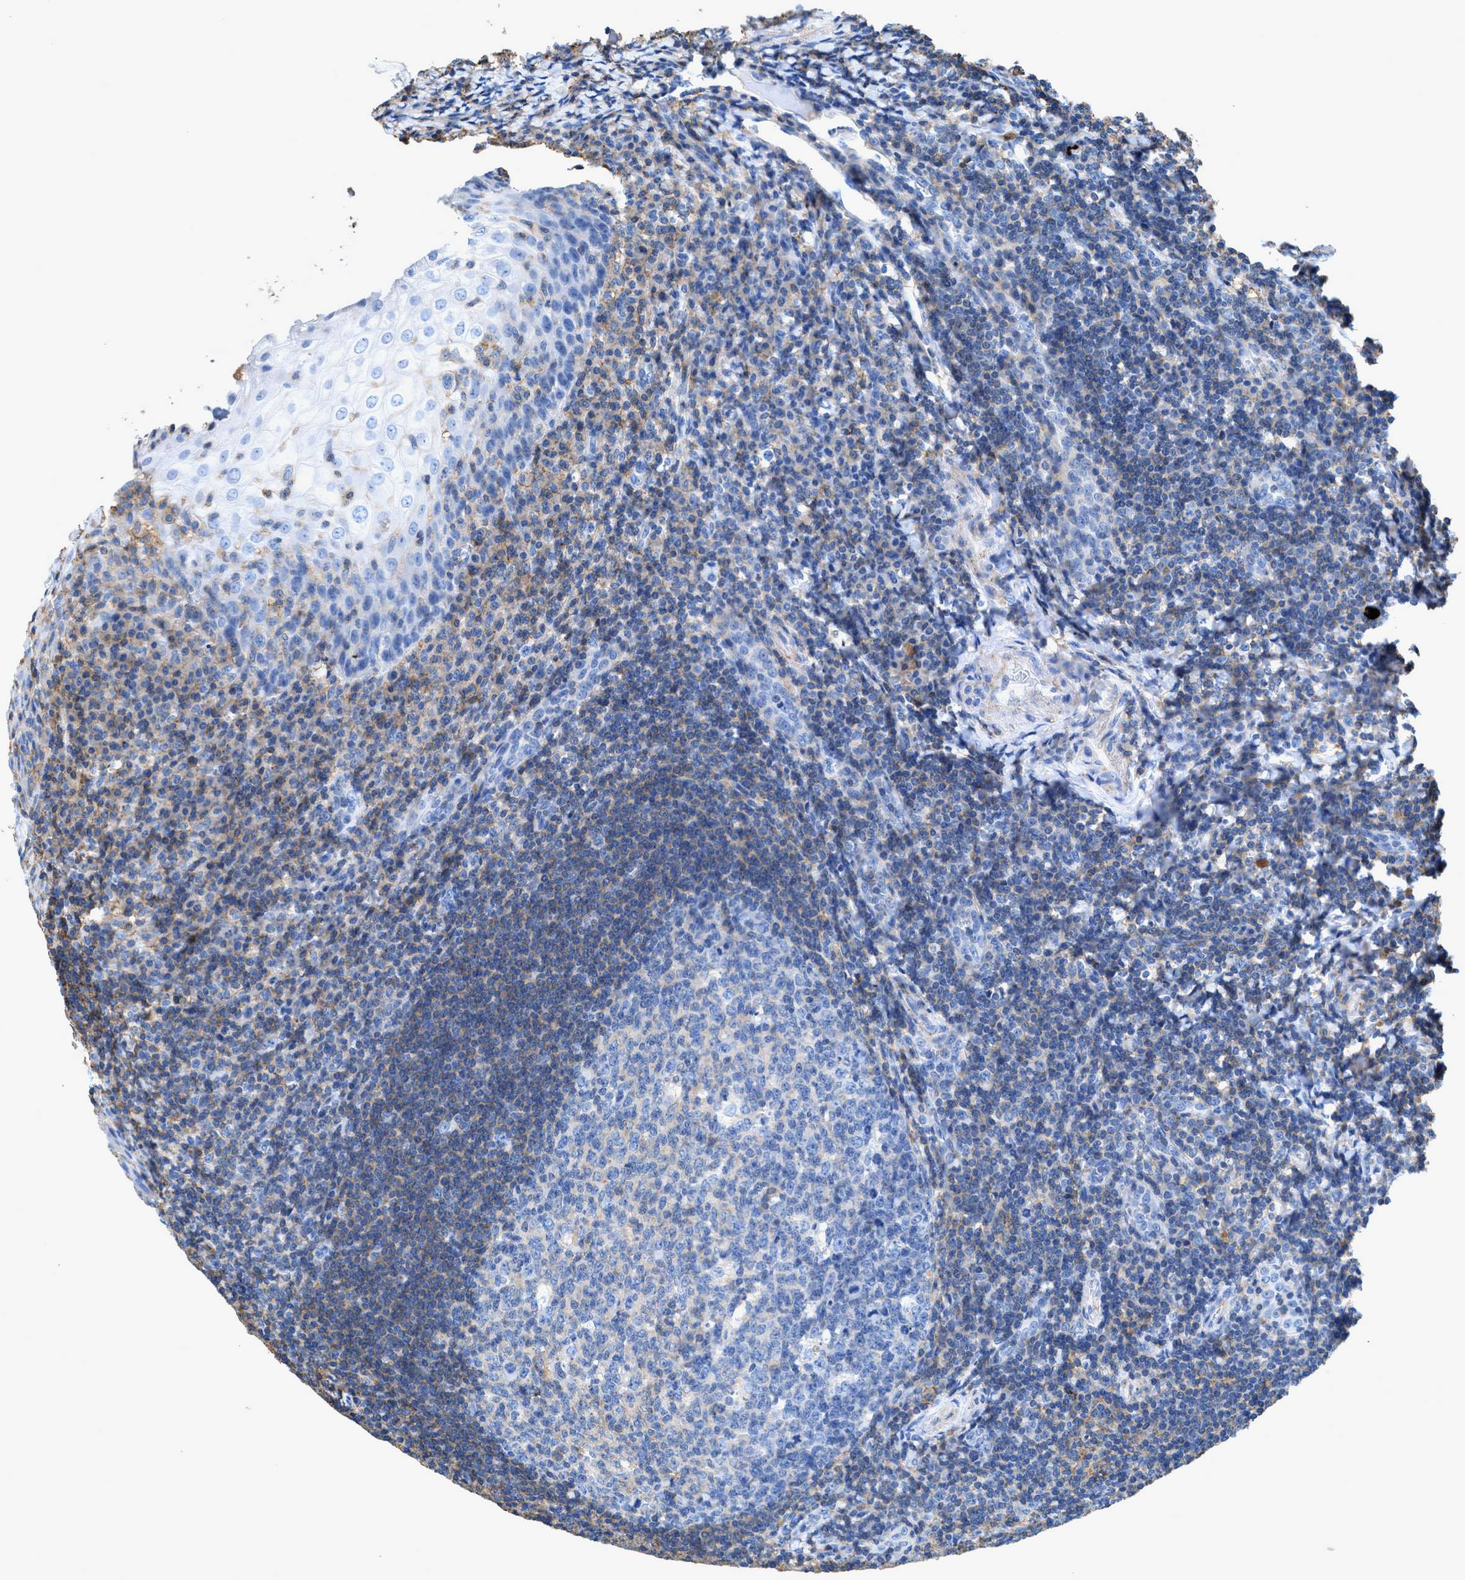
{"staining": {"intensity": "negative", "quantity": "none", "location": "none"}, "tissue": "tonsil", "cell_type": "Germinal center cells", "image_type": "normal", "snomed": [{"axis": "morphology", "description": "Normal tissue, NOS"}, {"axis": "topography", "description": "Tonsil"}], "caption": "The histopathology image displays no staining of germinal center cells in normal tonsil. (IHC, brightfield microscopy, high magnification).", "gene": "KCNQ4", "patient": {"sex": "male", "age": 37}}